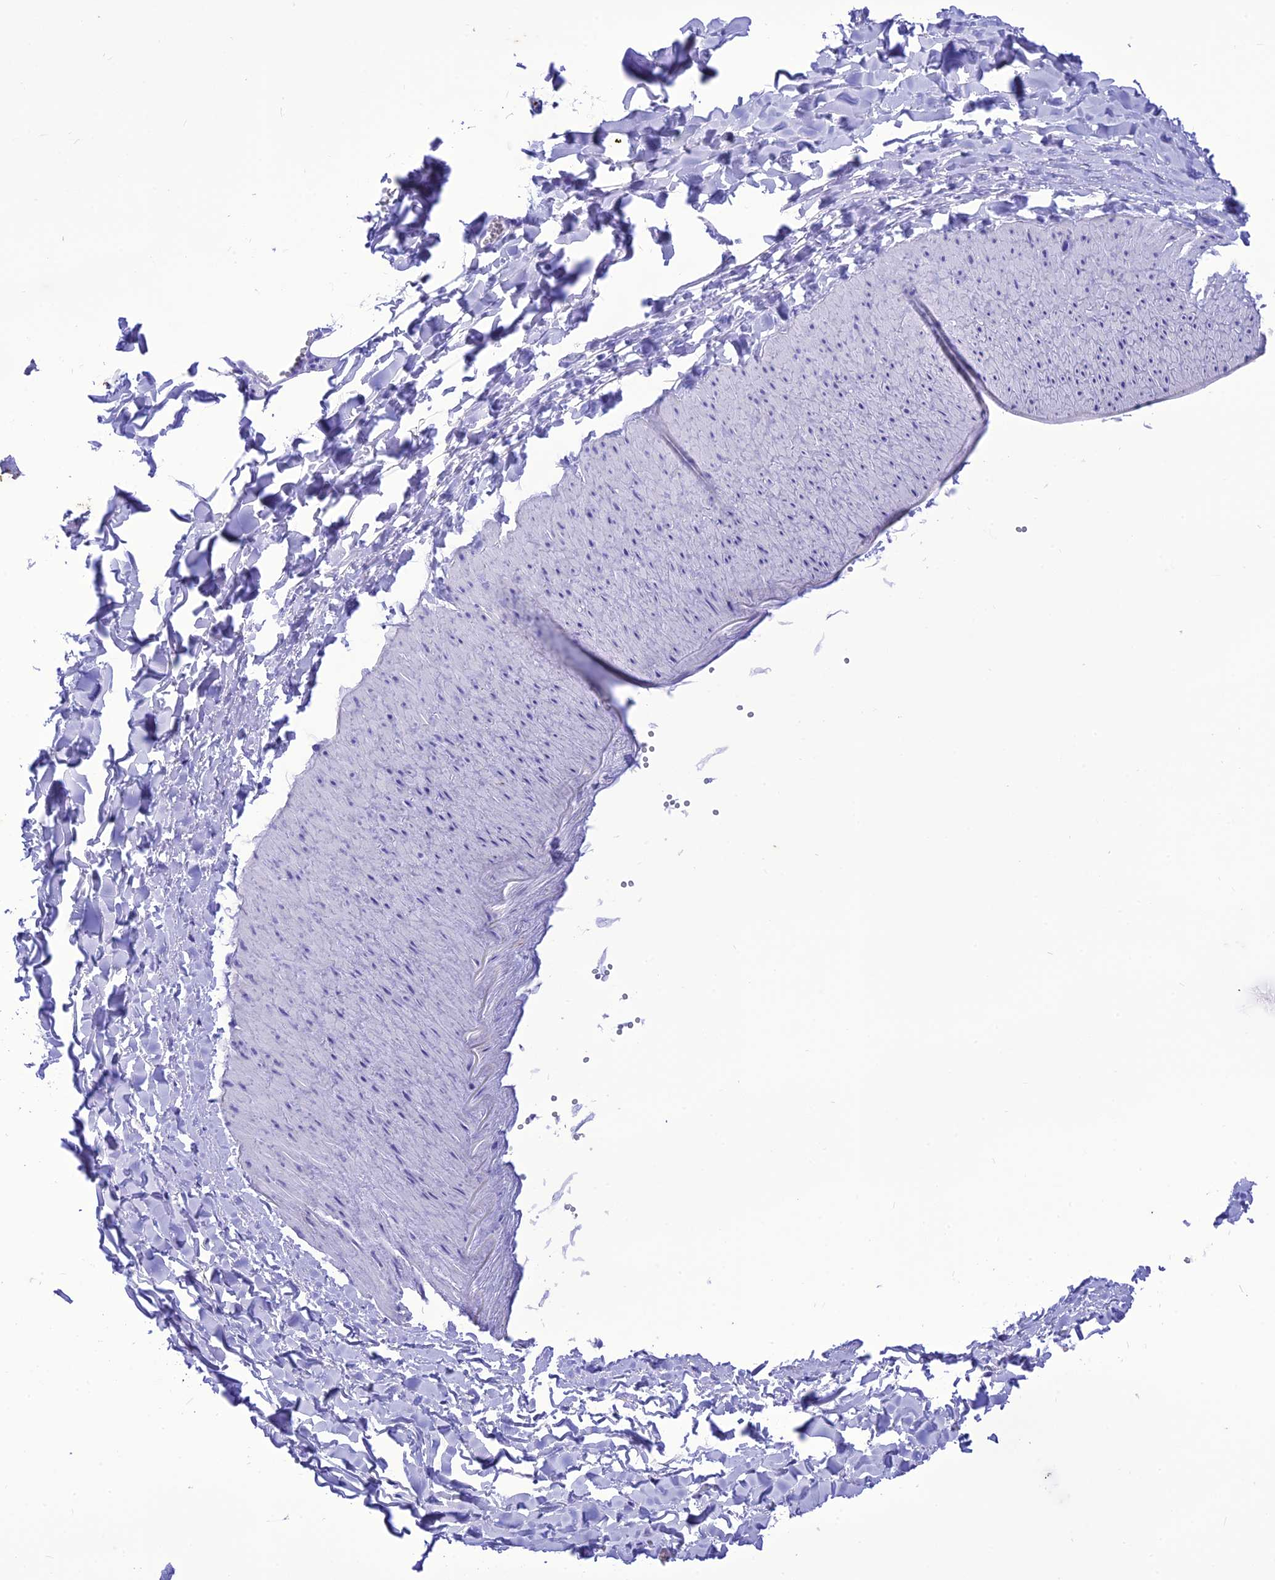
{"staining": {"intensity": "negative", "quantity": "none", "location": "none"}, "tissue": "adipose tissue", "cell_type": "Adipocytes", "image_type": "normal", "snomed": [{"axis": "morphology", "description": "Normal tissue, NOS"}, {"axis": "topography", "description": "Gallbladder"}, {"axis": "topography", "description": "Peripheral nerve tissue"}], "caption": "This is an immunohistochemistry histopathology image of benign adipose tissue. There is no staining in adipocytes.", "gene": "VPS52", "patient": {"sex": "male", "age": 38}}